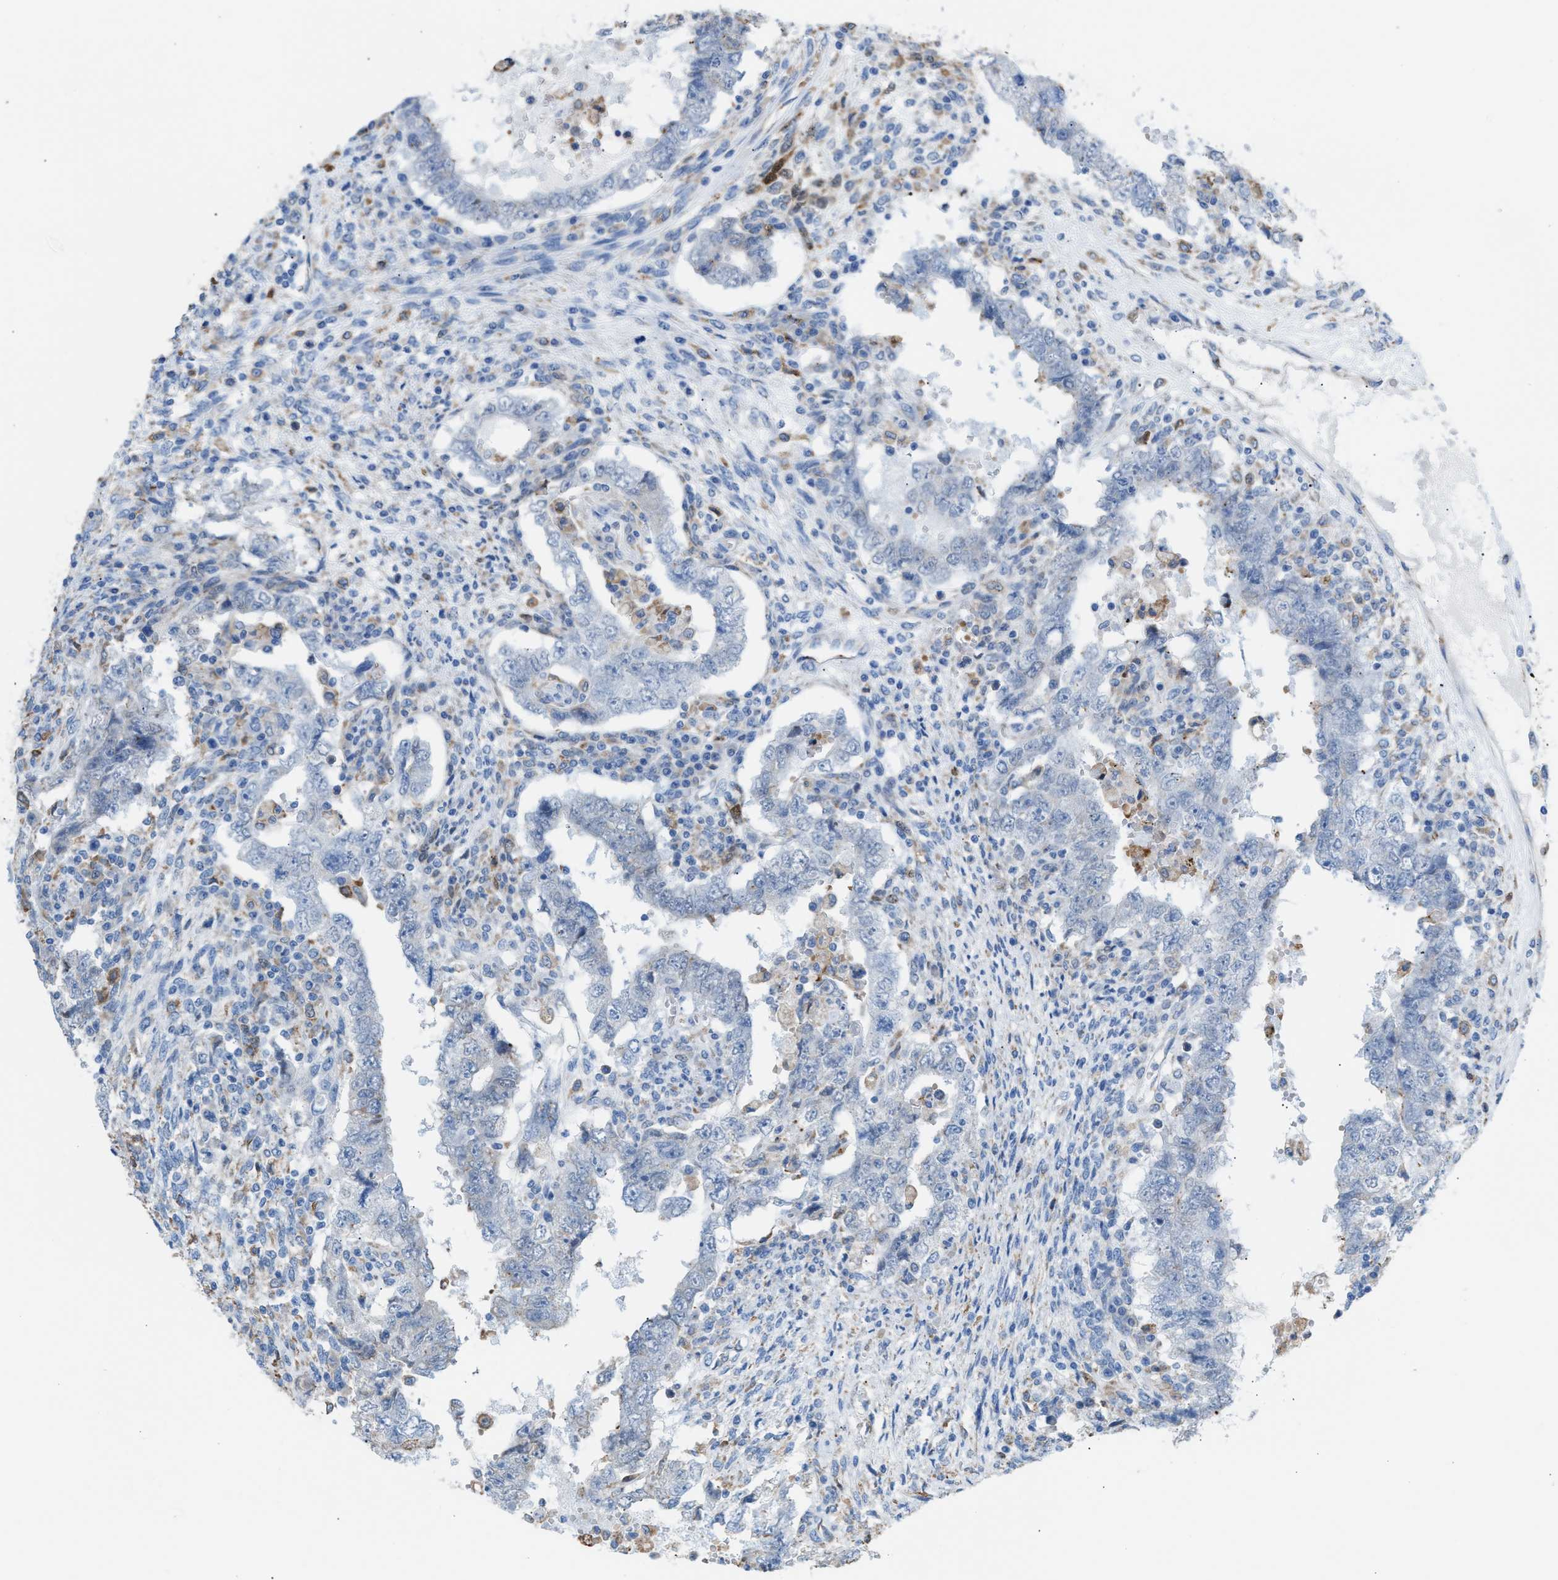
{"staining": {"intensity": "negative", "quantity": "none", "location": "none"}, "tissue": "testis cancer", "cell_type": "Tumor cells", "image_type": "cancer", "snomed": [{"axis": "morphology", "description": "Carcinoma, Embryonal, NOS"}, {"axis": "topography", "description": "Testis"}], "caption": "An image of human testis cancer is negative for staining in tumor cells. (IHC, brightfield microscopy, high magnification).", "gene": "CA3", "patient": {"sex": "male", "age": 26}}